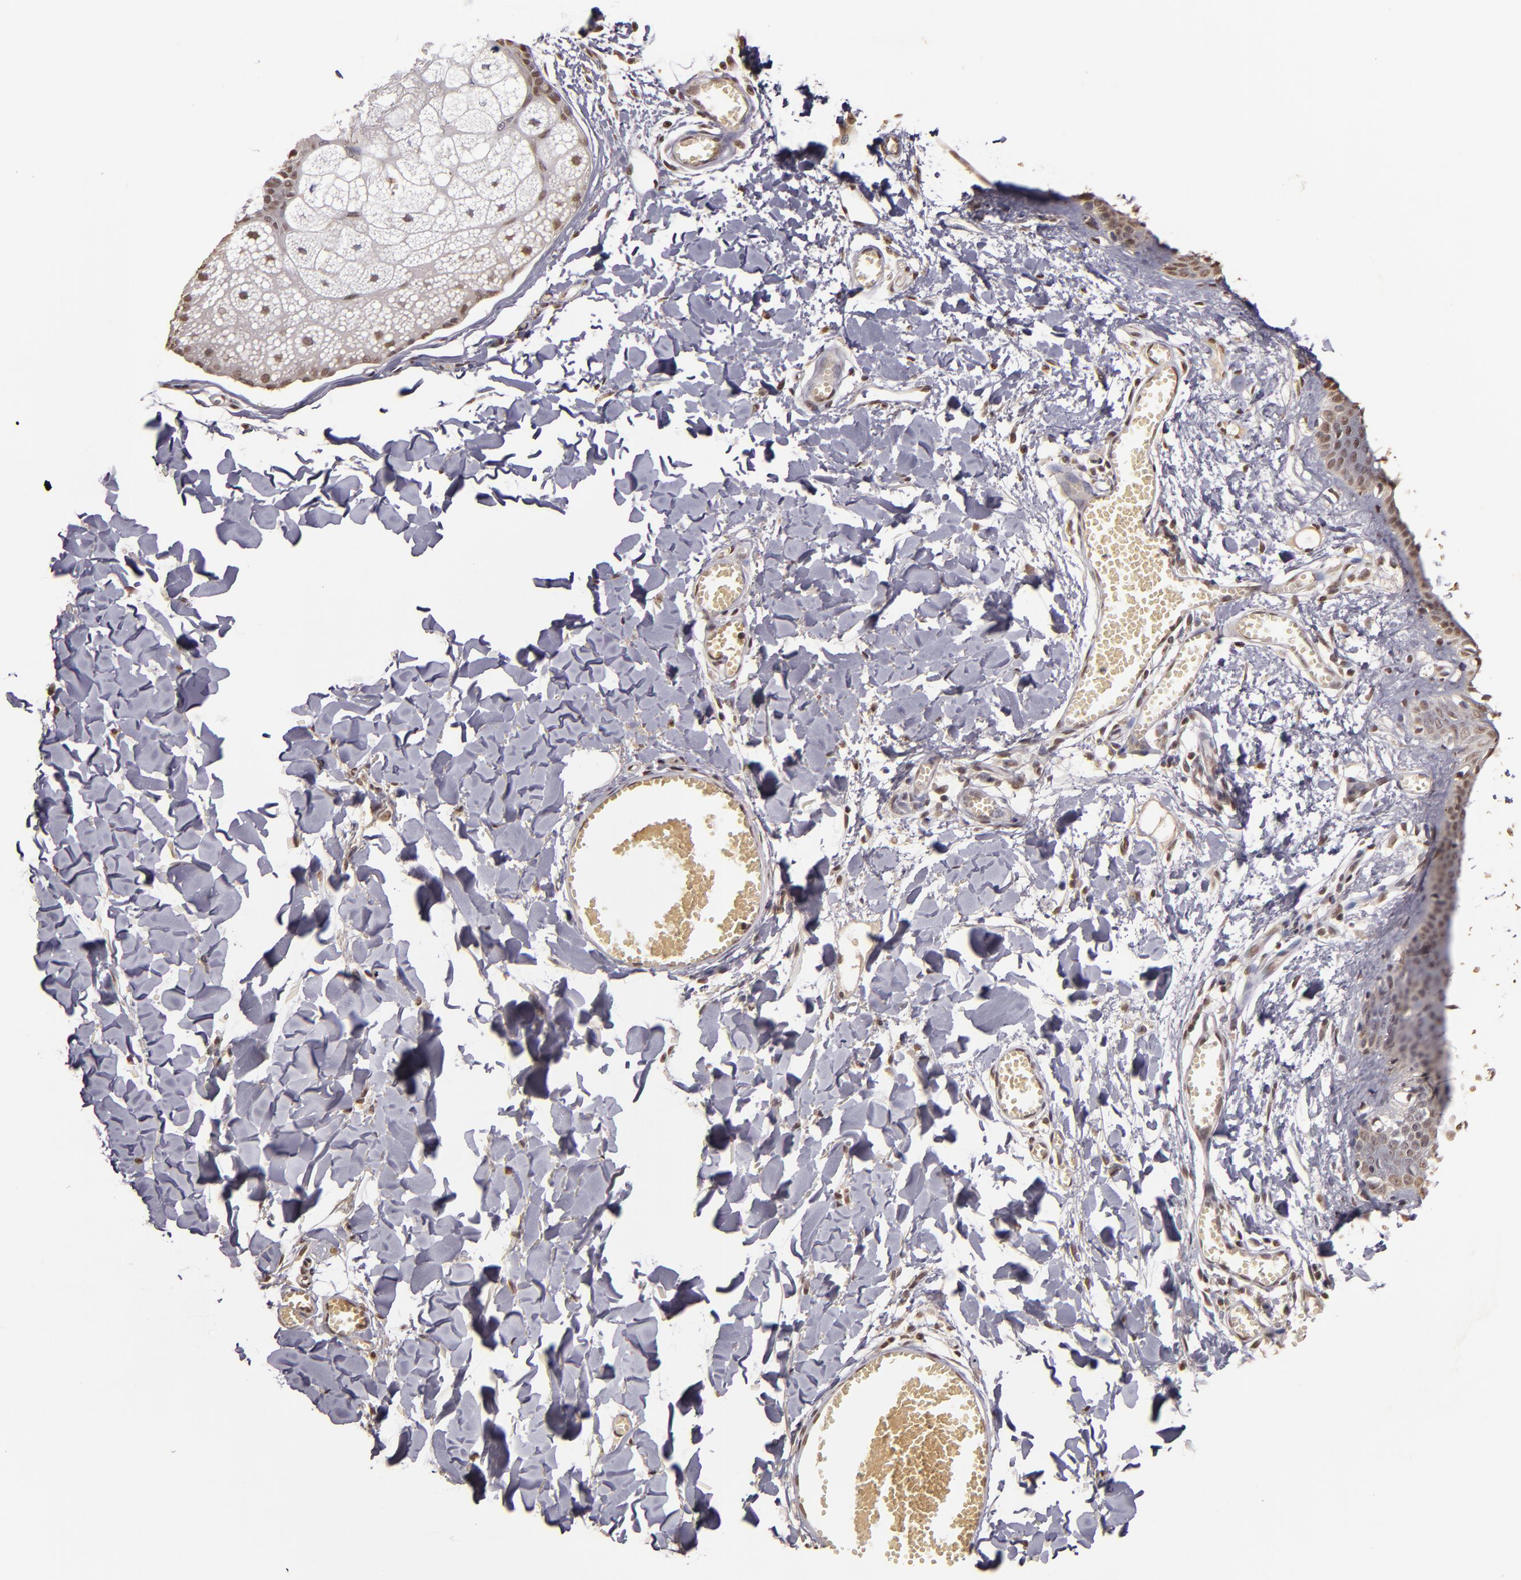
{"staining": {"intensity": "moderate", "quantity": "25%-75%", "location": "nuclear"}, "tissue": "skin", "cell_type": "Fibroblasts", "image_type": "normal", "snomed": [{"axis": "morphology", "description": "Normal tissue, NOS"}, {"axis": "morphology", "description": "Sarcoma, NOS"}, {"axis": "topography", "description": "Skin"}, {"axis": "topography", "description": "Soft tissue"}], "caption": "Immunohistochemistry (DAB (3,3'-diaminobenzidine)) staining of normal human skin displays moderate nuclear protein expression in about 25%-75% of fibroblasts. The protein of interest is shown in brown color, while the nuclei are stained blue.", "gene": "CUL1", "patient": {"sex": "female", "age": 51}}